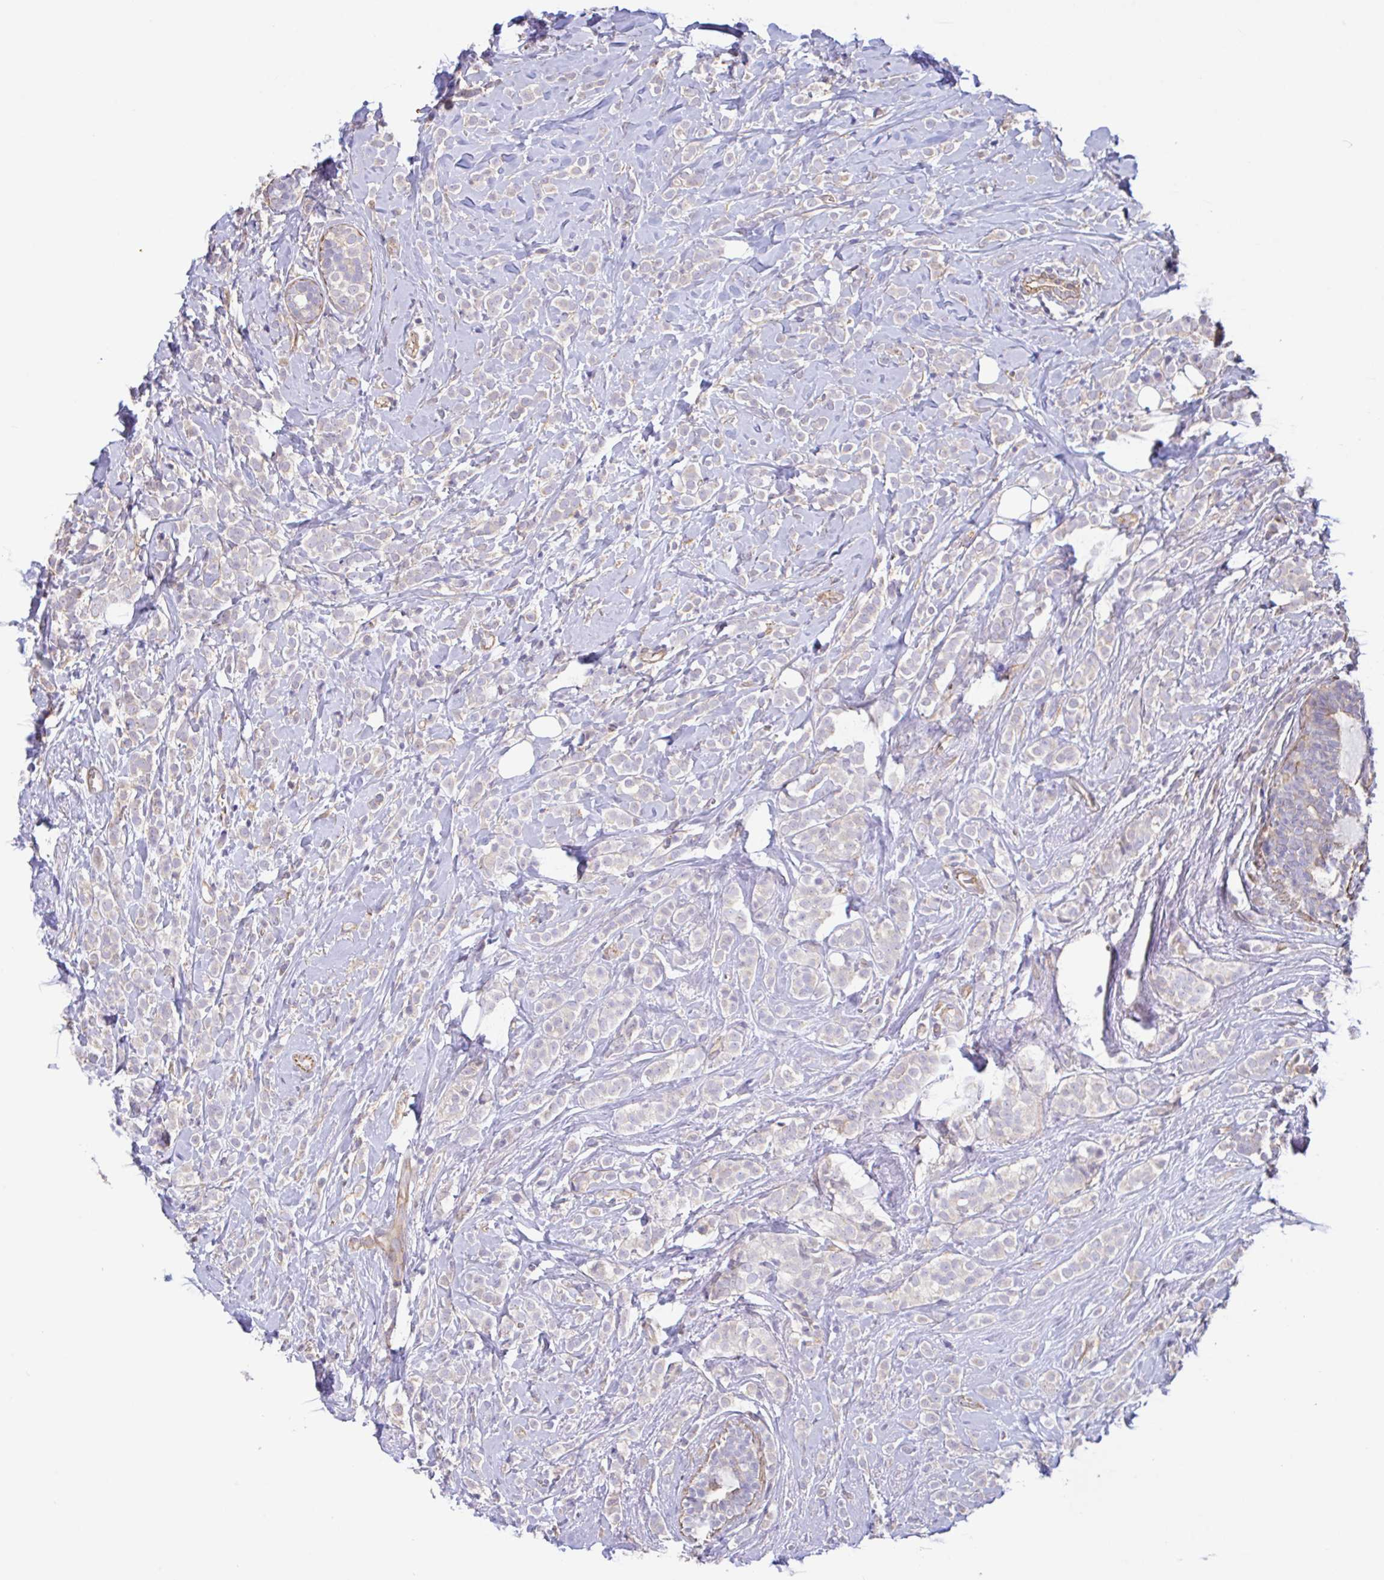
{"staining": {"intensity": "negative", "quantity": "none", "location": "none"}, "tissue": "breast cancer", "cell_type": "Tumor cells", "image_type": "cancer", "snomed": [{"axis": "morphology", "description": "Lobular carcinoma"}, {"axis": "topography", "description": "Breast"}], "caption": "Protein analysis of breast cancer reveals no significant positivity in tumor cells.", "gene": "PLCD4", "patient": {"sex": "female", "age": 49}}